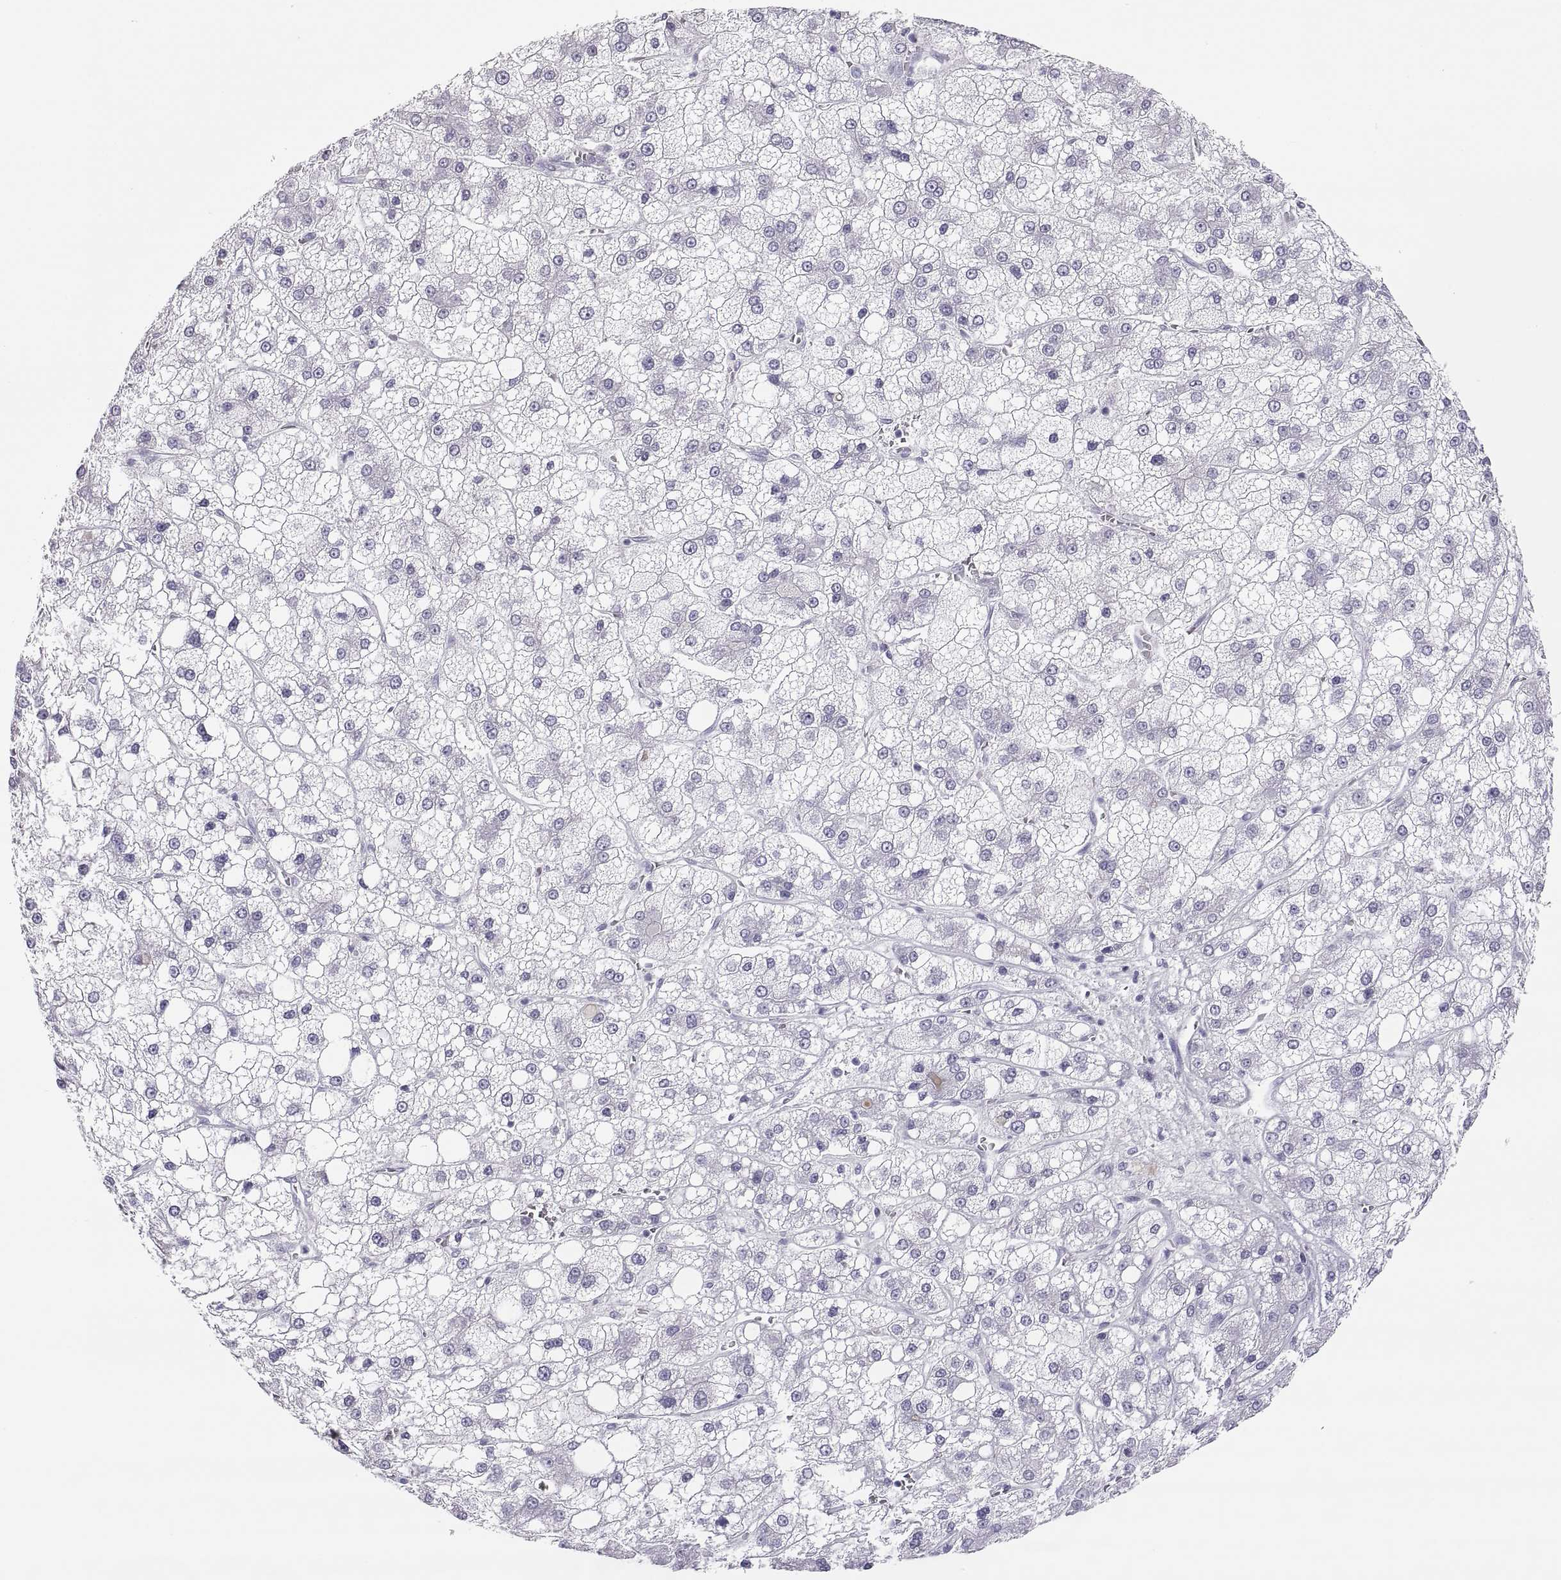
{"staining": {"intensity": "negative", "quantity": "none", "location": "none"}, "tissue": "liver cancer", "cell_type": "Tumor cells", "image_type": "cancer", "snomed": [{"axis": "morphology", "description": "Carcinoma, Hepatocellular, NOS"}, {"axis": "topography", "description": "Liver"}], "caption": "DAB (3,3'-diaminobenzidine) immunohistochemical staining of human liver cancer (hepatocellular carcinoma) displays no significant staining in tumor cells.", "gene": "SEMG1", "patient": {"sex": "male", "age": 73}}